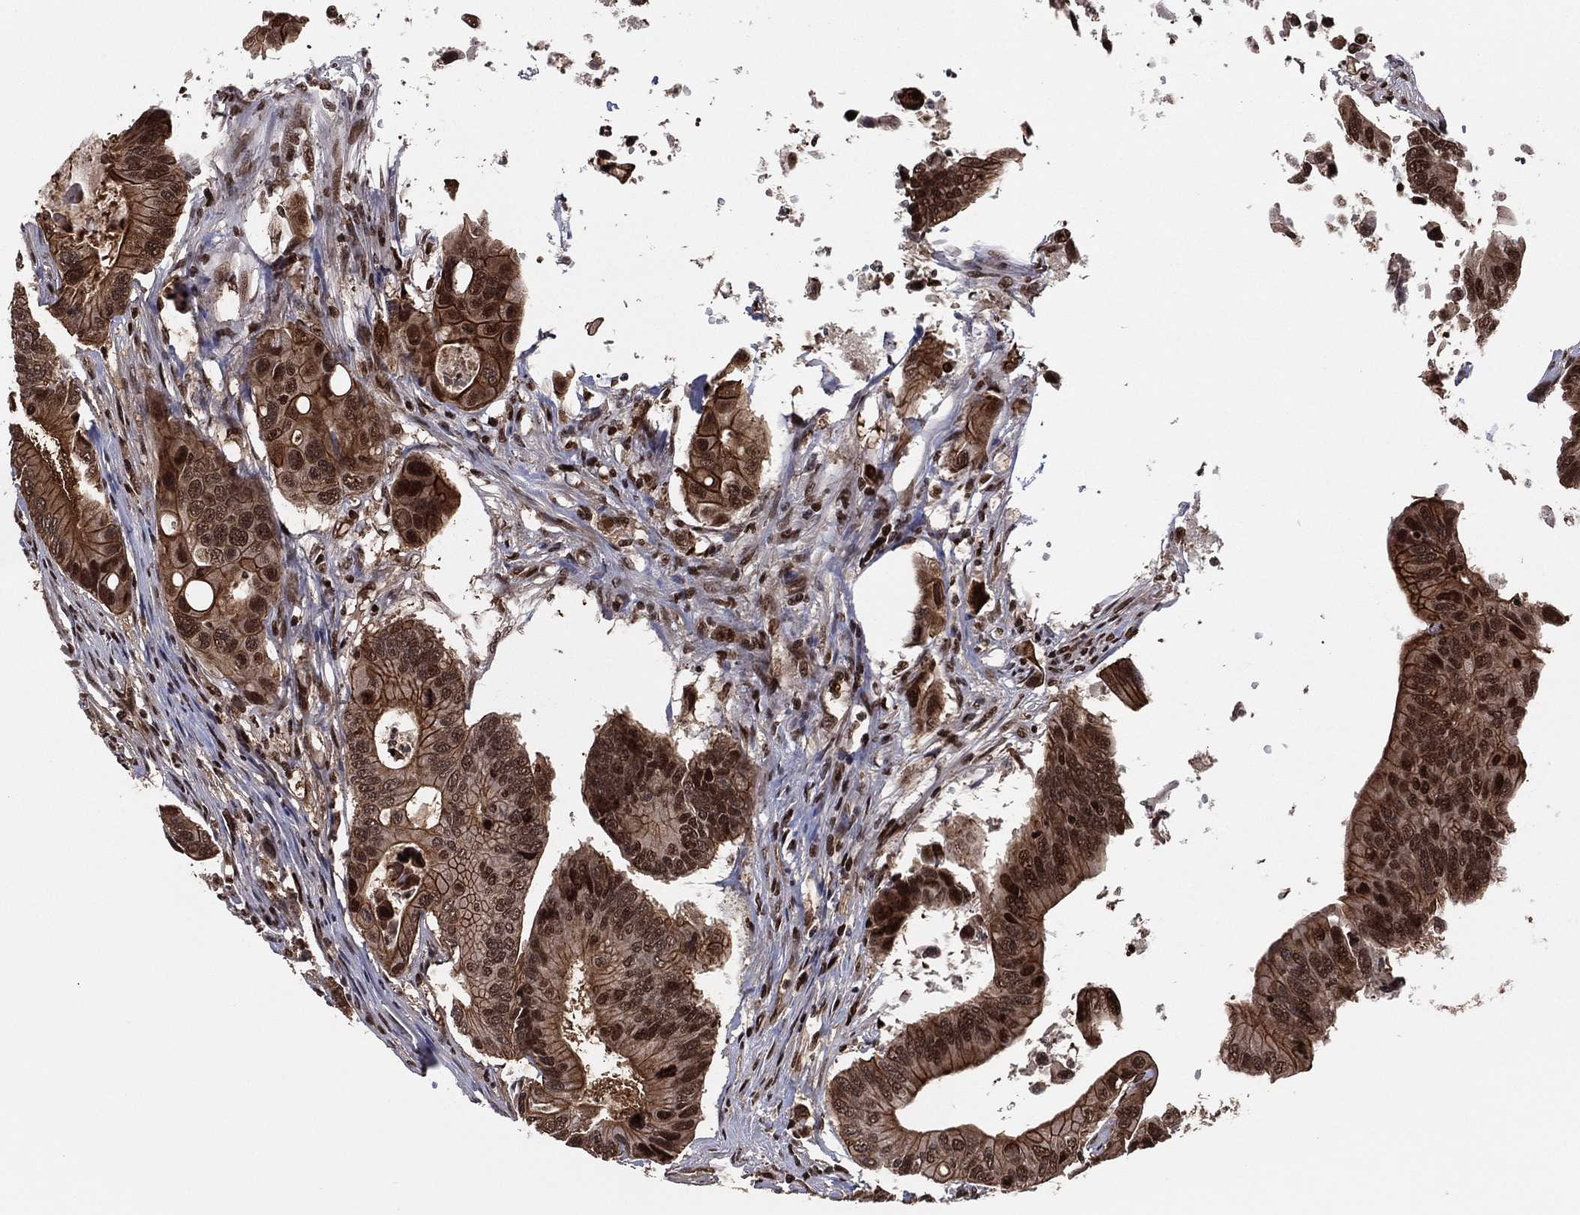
{"staining": {"intensity": "strong", "quantity": ">75%", "location": "cytoplasmic/membranous,nuclear"}, "tissue": "colorectal cancer", "cell_type": "Tumor cells", "image_type": "cancer", "snomed": [{"axis": "morphology", "description": "Adenocarcinoma, NOS"}, {"axis": "topography", "description": "Colon"}], "caption": "This is an image of immunohistochemistry staining of colorectal cancer, which shows strong expression in the cytoplasmic/membranous and nuclear of tumor cells.", "gene": "PSMA1", "patient": {"sex": "female", "age": 90}}